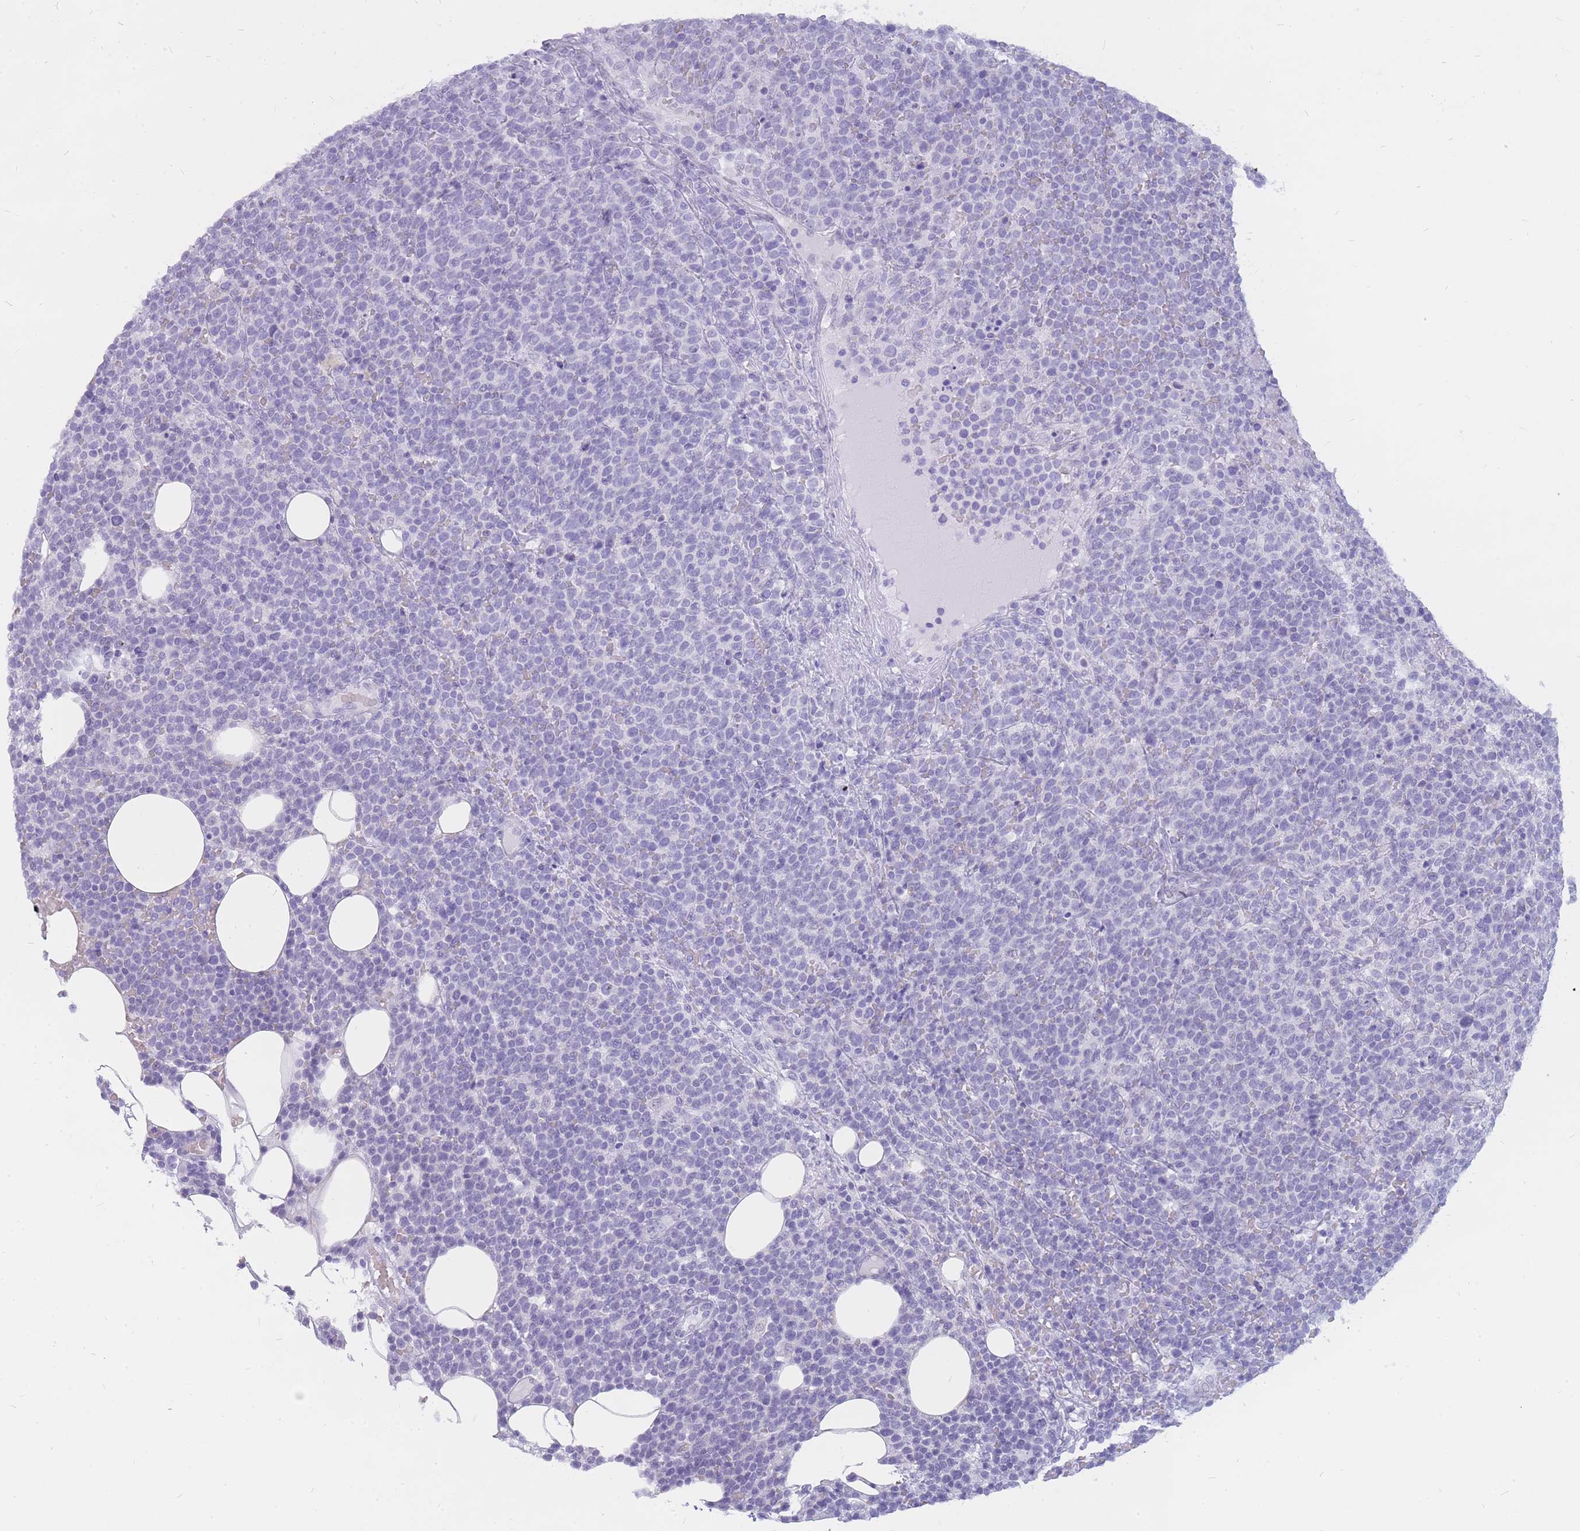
{"staining": {"intensity": "negative", "quantity": "none", "location": "none"}, "tissue": "lymphoma", "cell_type": "Tumor cells", "image_type": "cancer", "snomed": [{"axis": "morphology", "description": "Malignant lymphoma, non-Hodgkin's type, High grade"}, {"axis": "topography", "description": "Lymph node"}], "caption": "DAB (3,3'-diaminobenzidine) immunohistochemical staining of human lymphoma exhibits no significant expression in tumor cells.", "gene": "INS", "patient": {"sex": "male", "age": 61}}